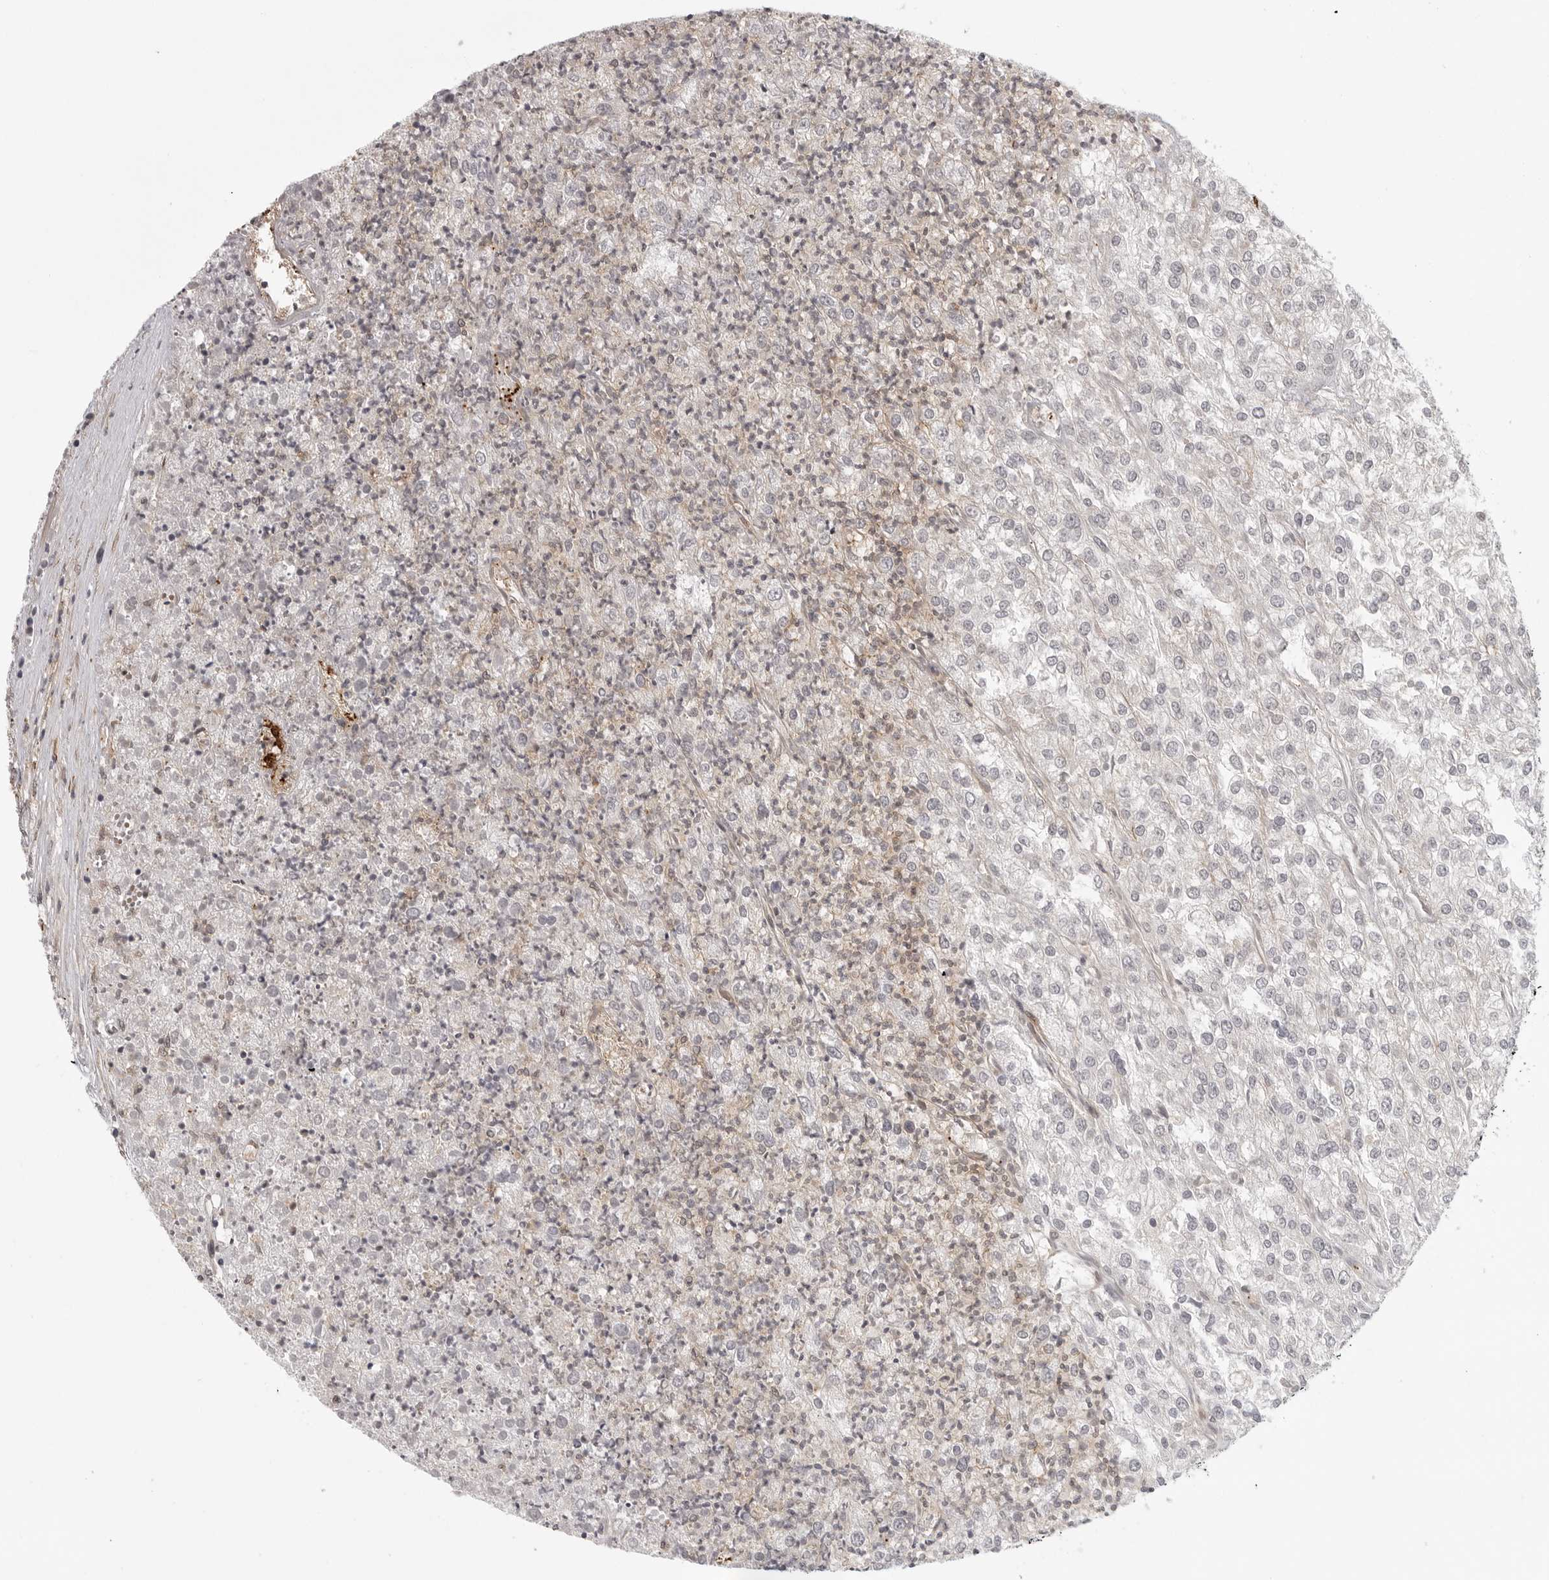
{"staining": {"intensity": "negative", "quantity": "none", "location": "none"}, "tissue": "renal cancer", "cell_type": "Tumor cells", "image_type": "cancer", "snomed": [{"axis": "morphology", "description": "Adenocarcinoma, NOS"}, {"axis": "topography", "description": "Kidney"}], "caption": "Tumor cells show no significant protein positivity in renal adenocarcinoma. (DAB immunohistochemistry (IHC) visualized using brightfield microscopy, high magnification).", "gene": "TUT4", "patient": {"sex": "female", "age": 54}}